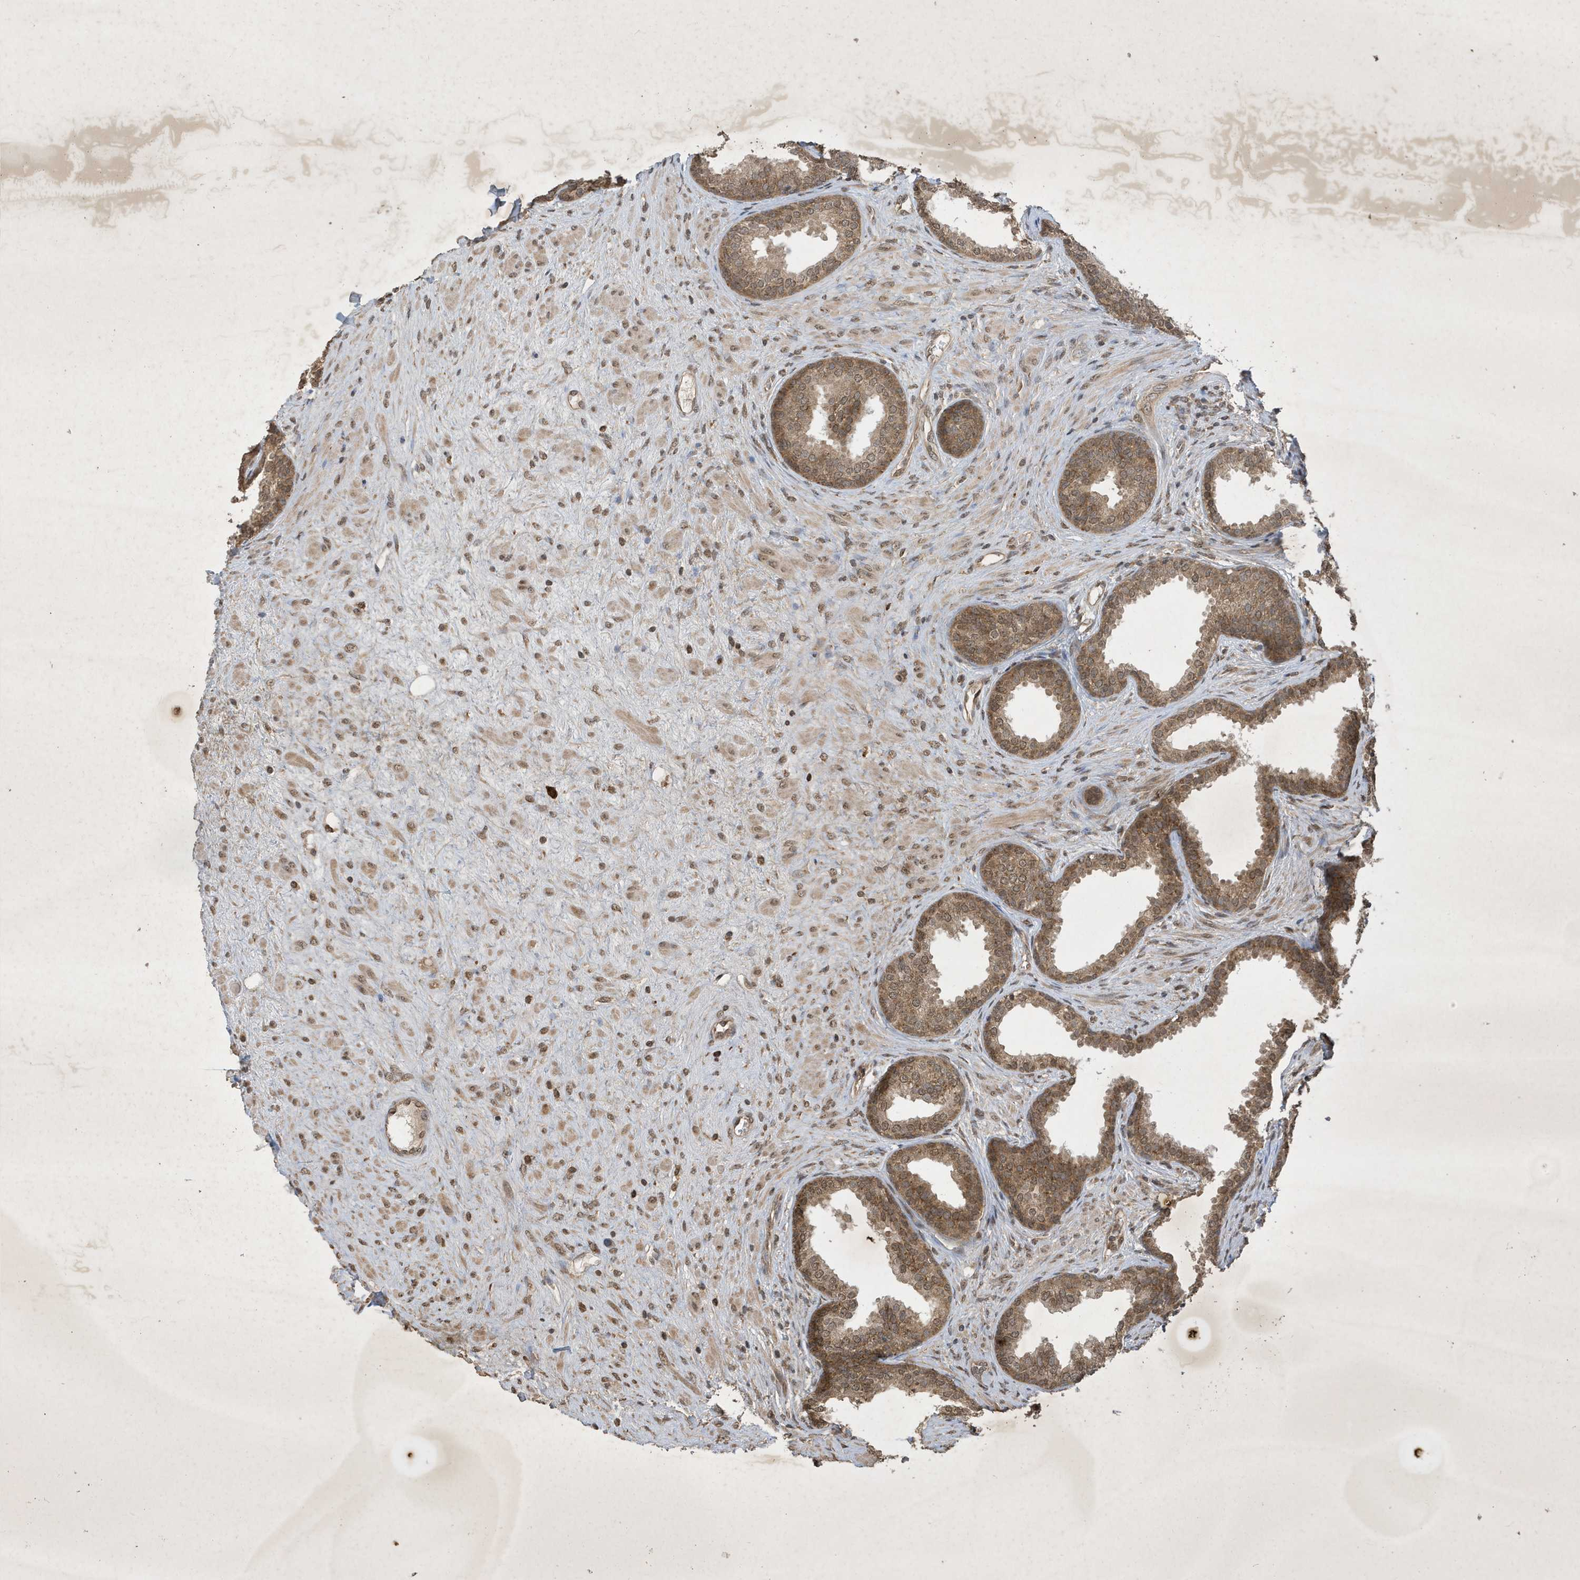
{"staining": {"intensity": "moderate", "quantity": ">75%", "location": "cytoplasmic/membranous,nuclear"}, "tissue": "prostate", "cell_type": "Glandular cells", "image_type": "normal", "snomed": [{"axis": "morphology", "description": "Normal tissue, NOS"}, {"axis": "topography", "description": "Prostate"}], "caption": "This image exhibits immunohistochemistry staining of benign human prostate, with medium moderate cytoplasmic/membranous,nuclear positivity in about >75% of glandular cells.", "gene": "STX10", "patient": {"sex": "male", "age": 76}}